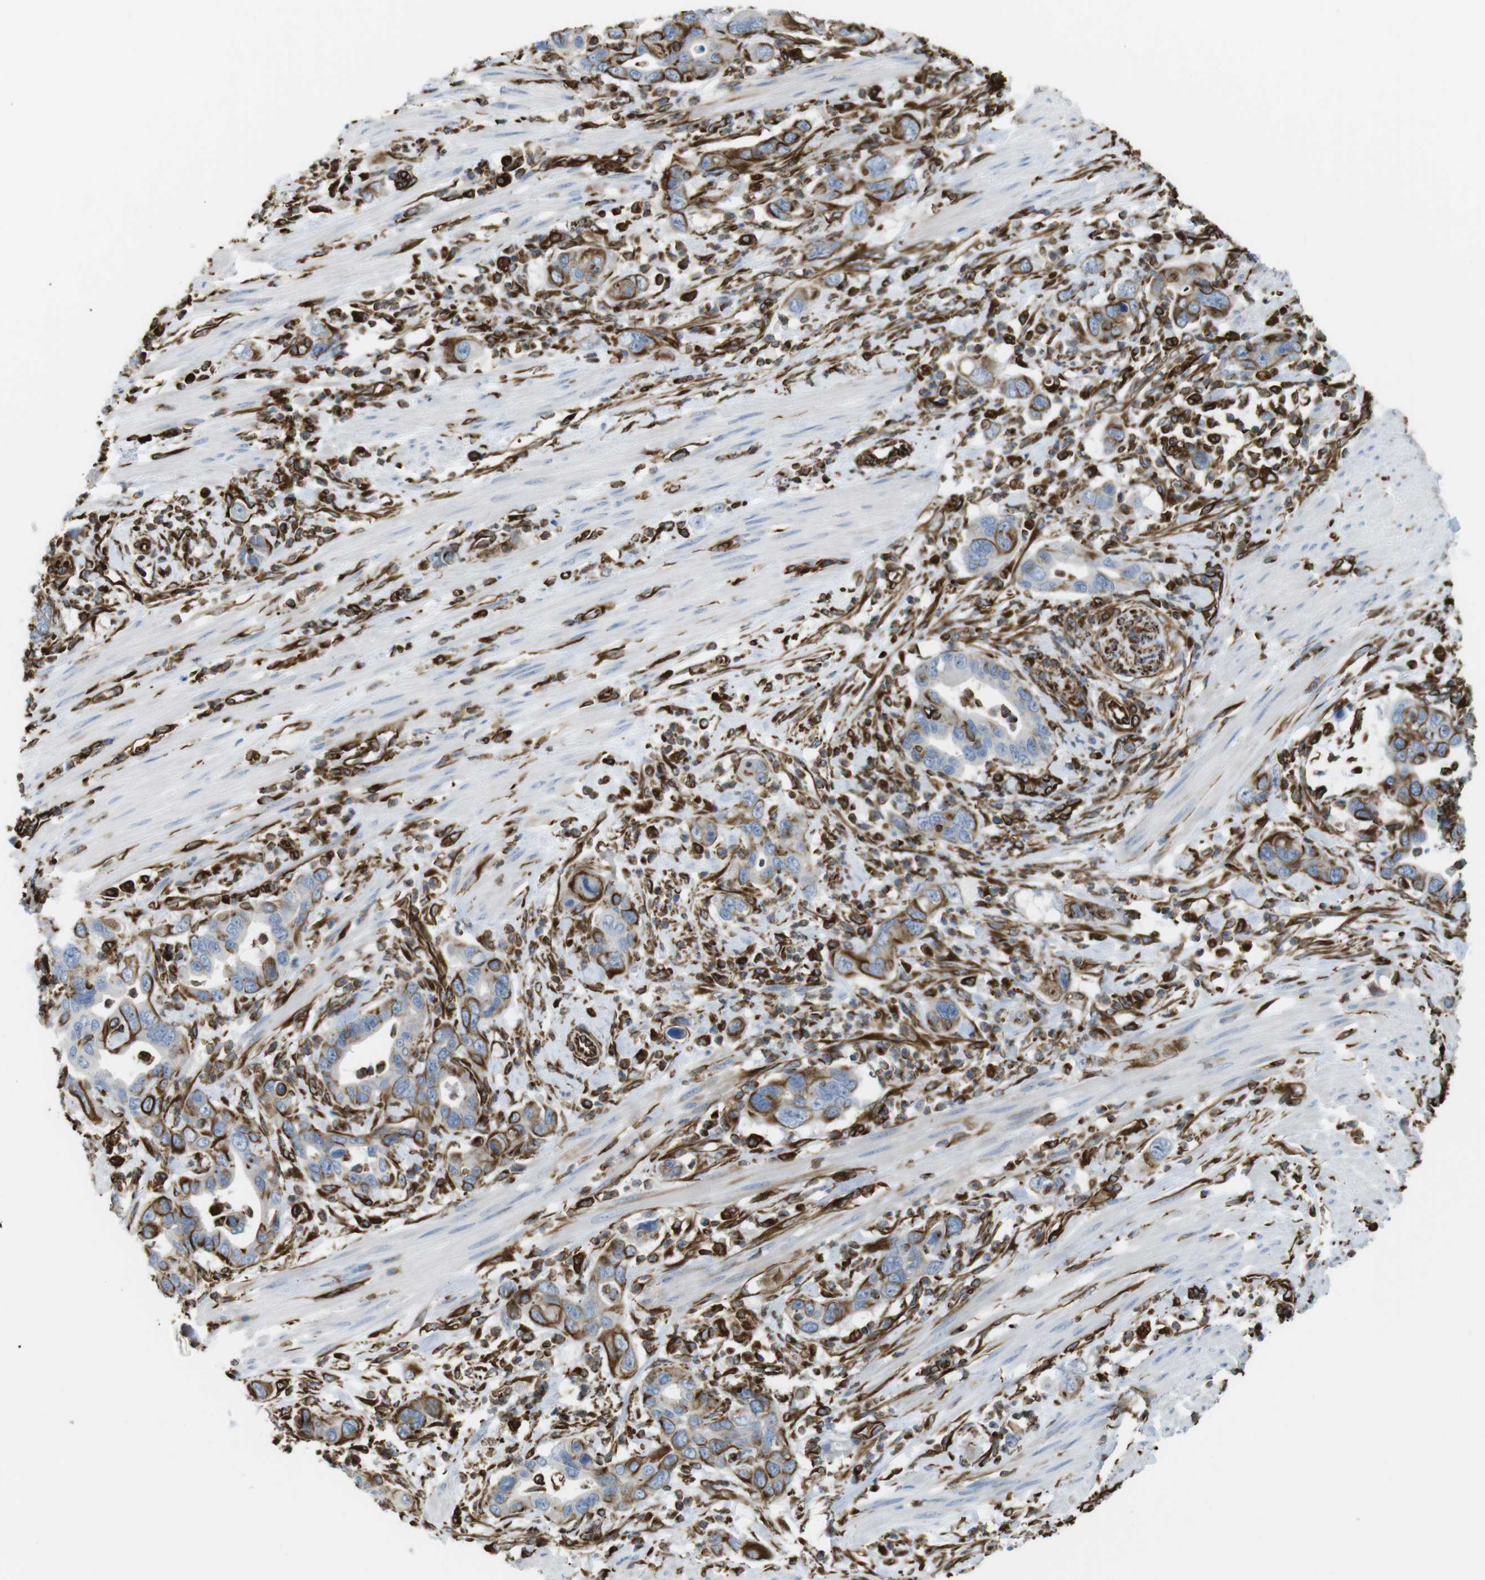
{"staining": {"intensity": "moderate", "quantity": "25%-75%", "location": "cytoplasmic/membranous"}, "tissue": "pancreatic cancer", "cell_type": "Tumor cells", "image_type": "cancer", "snomed": [{"axis": "morphology", "description": "Adenocarcinoma, NOS"}, {"axis": "topography", "description": "Pancreas"}], "caption": "The photomicrograph exhibits immunohistochemical staining of pancreatic cancer. There is moderate cytoplasmic/membranous expression is identified in approximately 25%-75% of tumor cells. Using DAB (brown) and hematoxylin (blue) stains, captured at high magnification using brightfield microscopy.", "gene": "RALGPS1", "patient": {"sex": "female", "age": 71}}